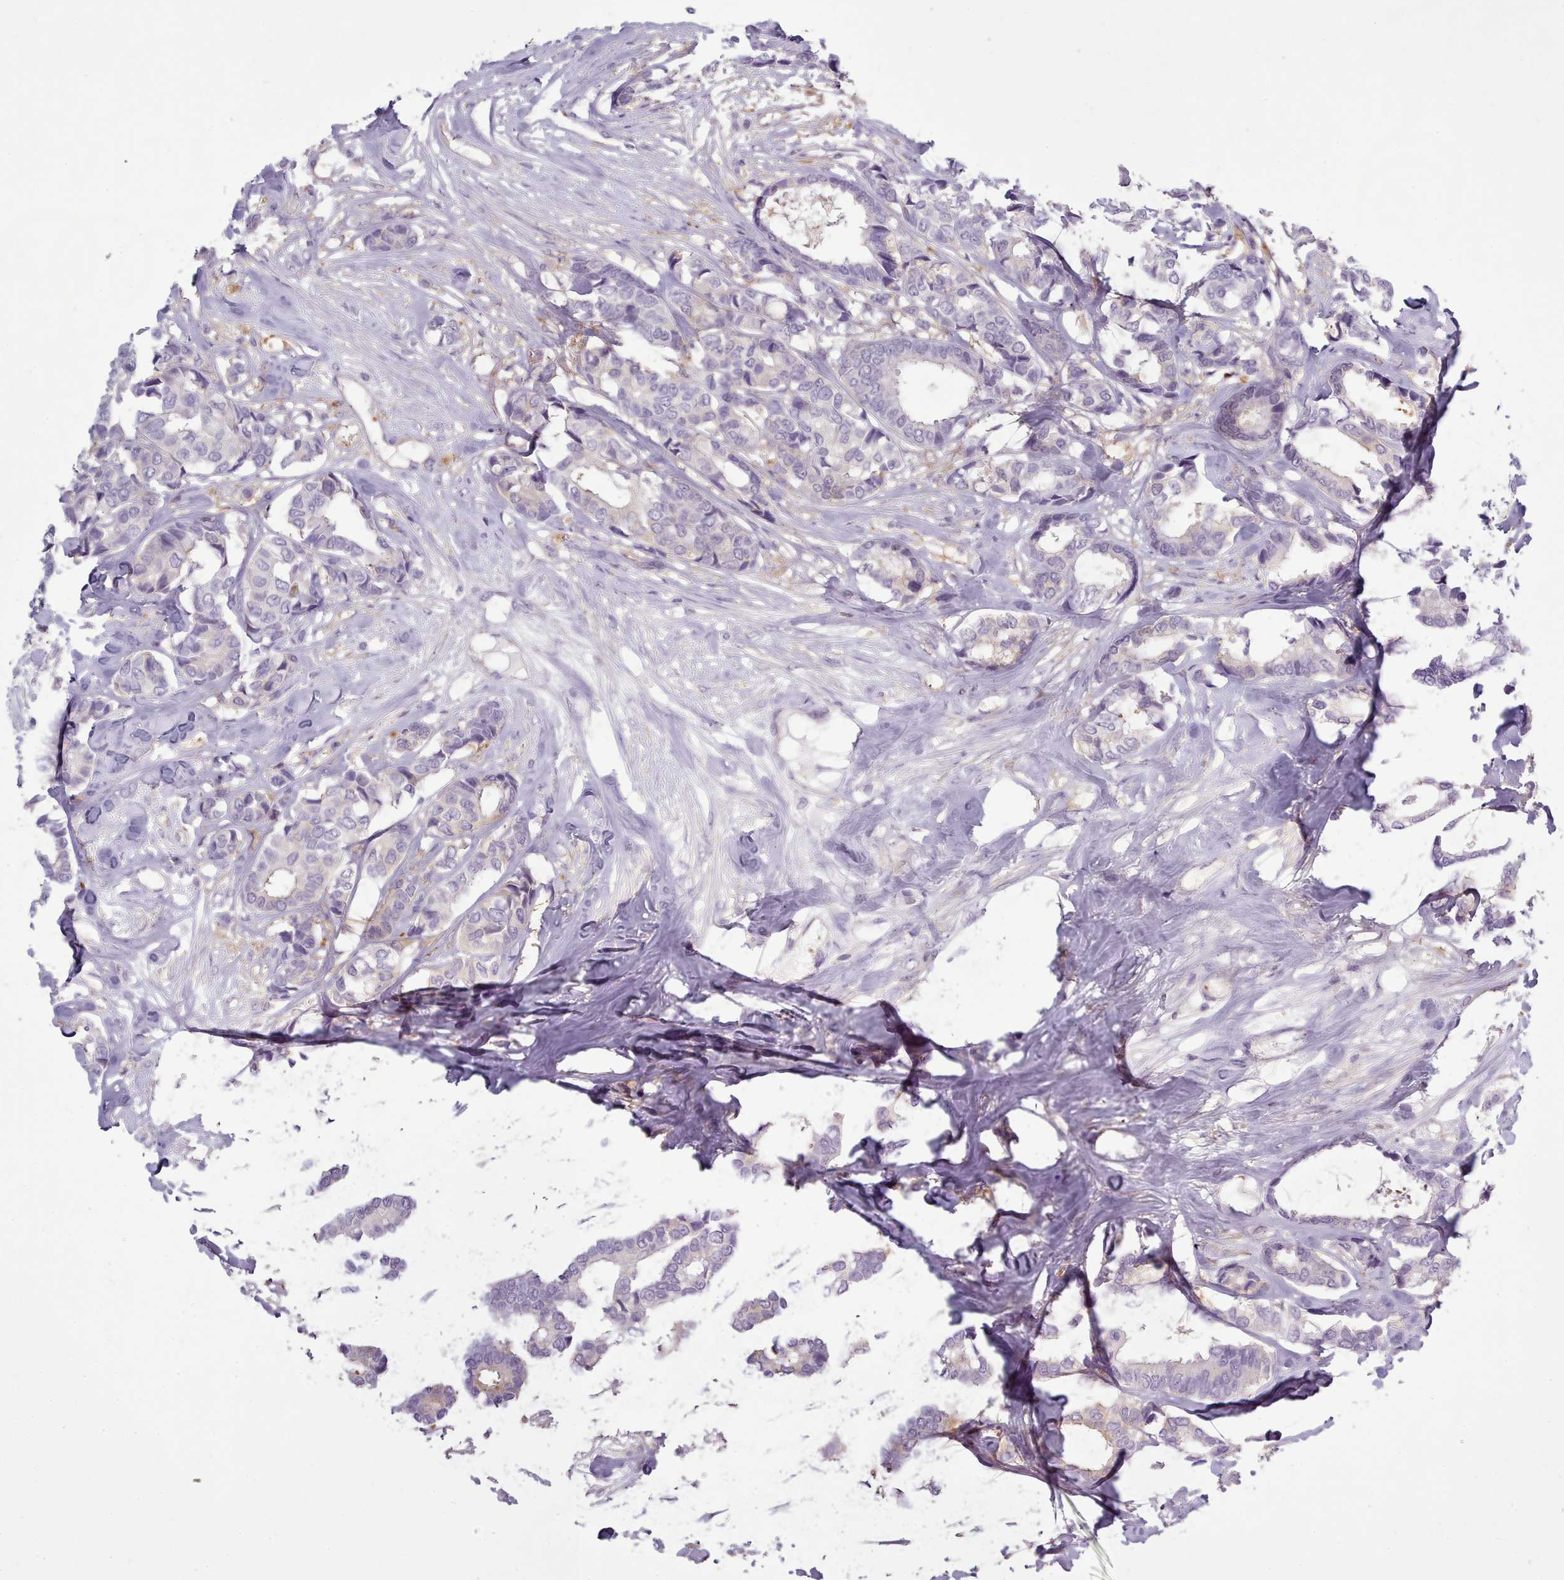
{"staining": {"intensity": "negative", "quantity": "none", "location": "none"}, "tissue": "breast cancer", "cell_type": "Tumor cells", "image_type": "cancer", "snomed": [{"axis": "morphology", "description": "Normal tissue, NOS"}, {"axis": "morphology", "description": "Duct carcinoma"}, {"axis": "topography", "description": "Breast"}], "caption": "DAB (3,3'-diaminobenzidine) immunohistochemical staining of breast intraductal carcinoma exhibits no significant staining in tumor cells.", "gene": "NDST2", "patient": {"sex": "female", "age": 87}}